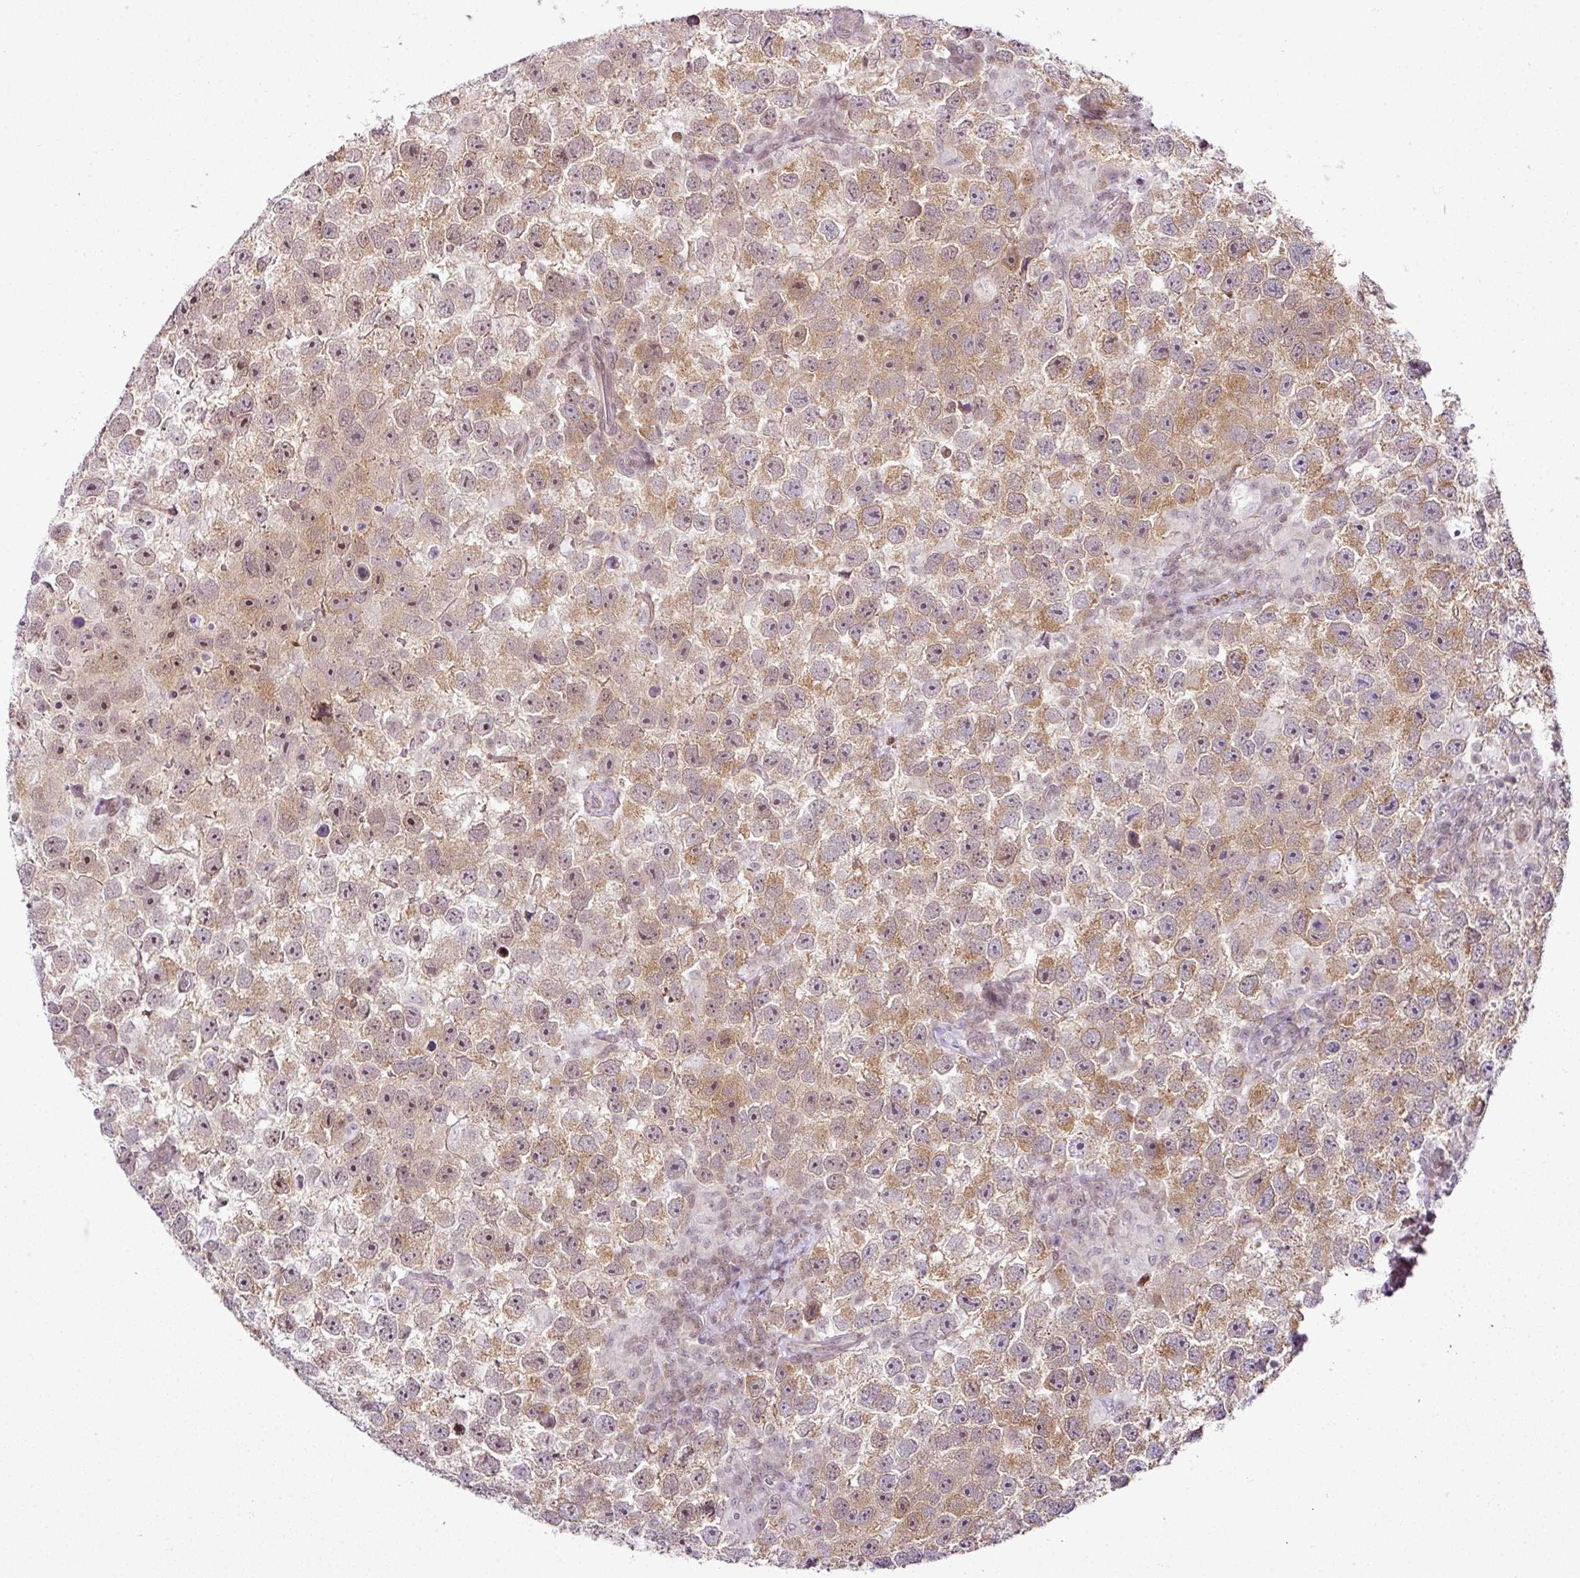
{"staining": {"intensity": "moderate", "quantity": ">75%", "location": "cytoplasmic/membranous,nuclear"}, "tissue": "testis cancer", "cell_type": "Tumor cells", "image_type": "cancer", "snomed": [{"axis": "morphology", "description": "Seminoma, NOS"}, {"axis": "topography", "description": "Testis"}], "caption": "A histopathology image of human testis seminoma stained for a protein displays moderate cytoplasmic/membranous and nuclear brown staining in tumor cells.", "gene": "FAM32A", "patient": {"sex": "male", "age": 26}}